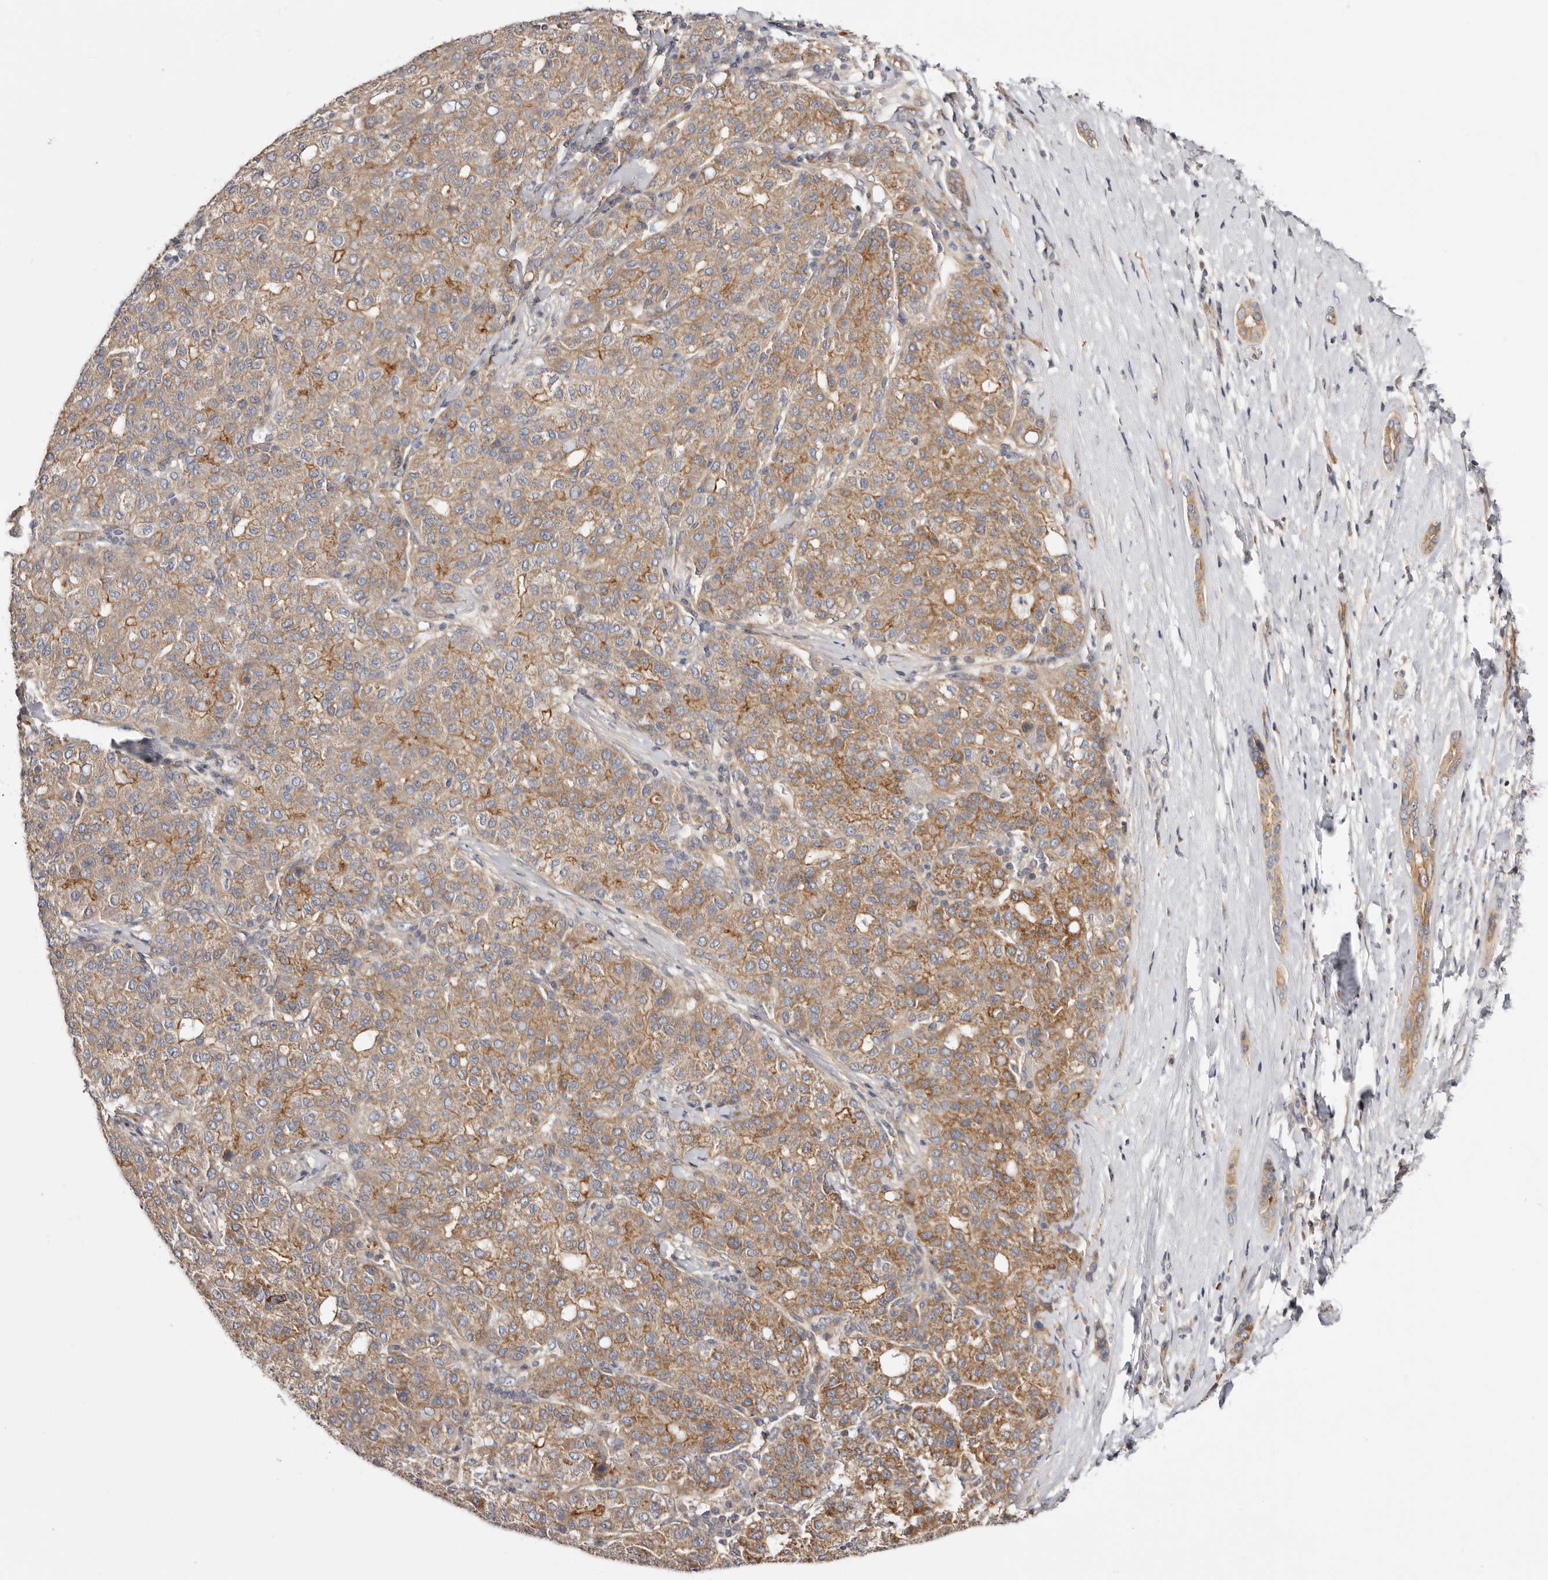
{"staining": {"intensity": "moderate", "quantity": "25%-75%", "location": "cytoplasmic/membranous"}, "tissue": "liver cancer", "cell_type": "Tumor cells", "image_type": "cancer", "snomed": [{"axis": "morphology", "description": "Carcinoma, Hepatocellular, NOS"}, {"axis": "topography", "description": "Liver"}], "caption": "Liver cancer stained for a protein exhibits moderate cytoplasmic/membranous positivity in tumor cells.", "gene": "PANK4", "patient": {"sex": "male", "age": 65}}